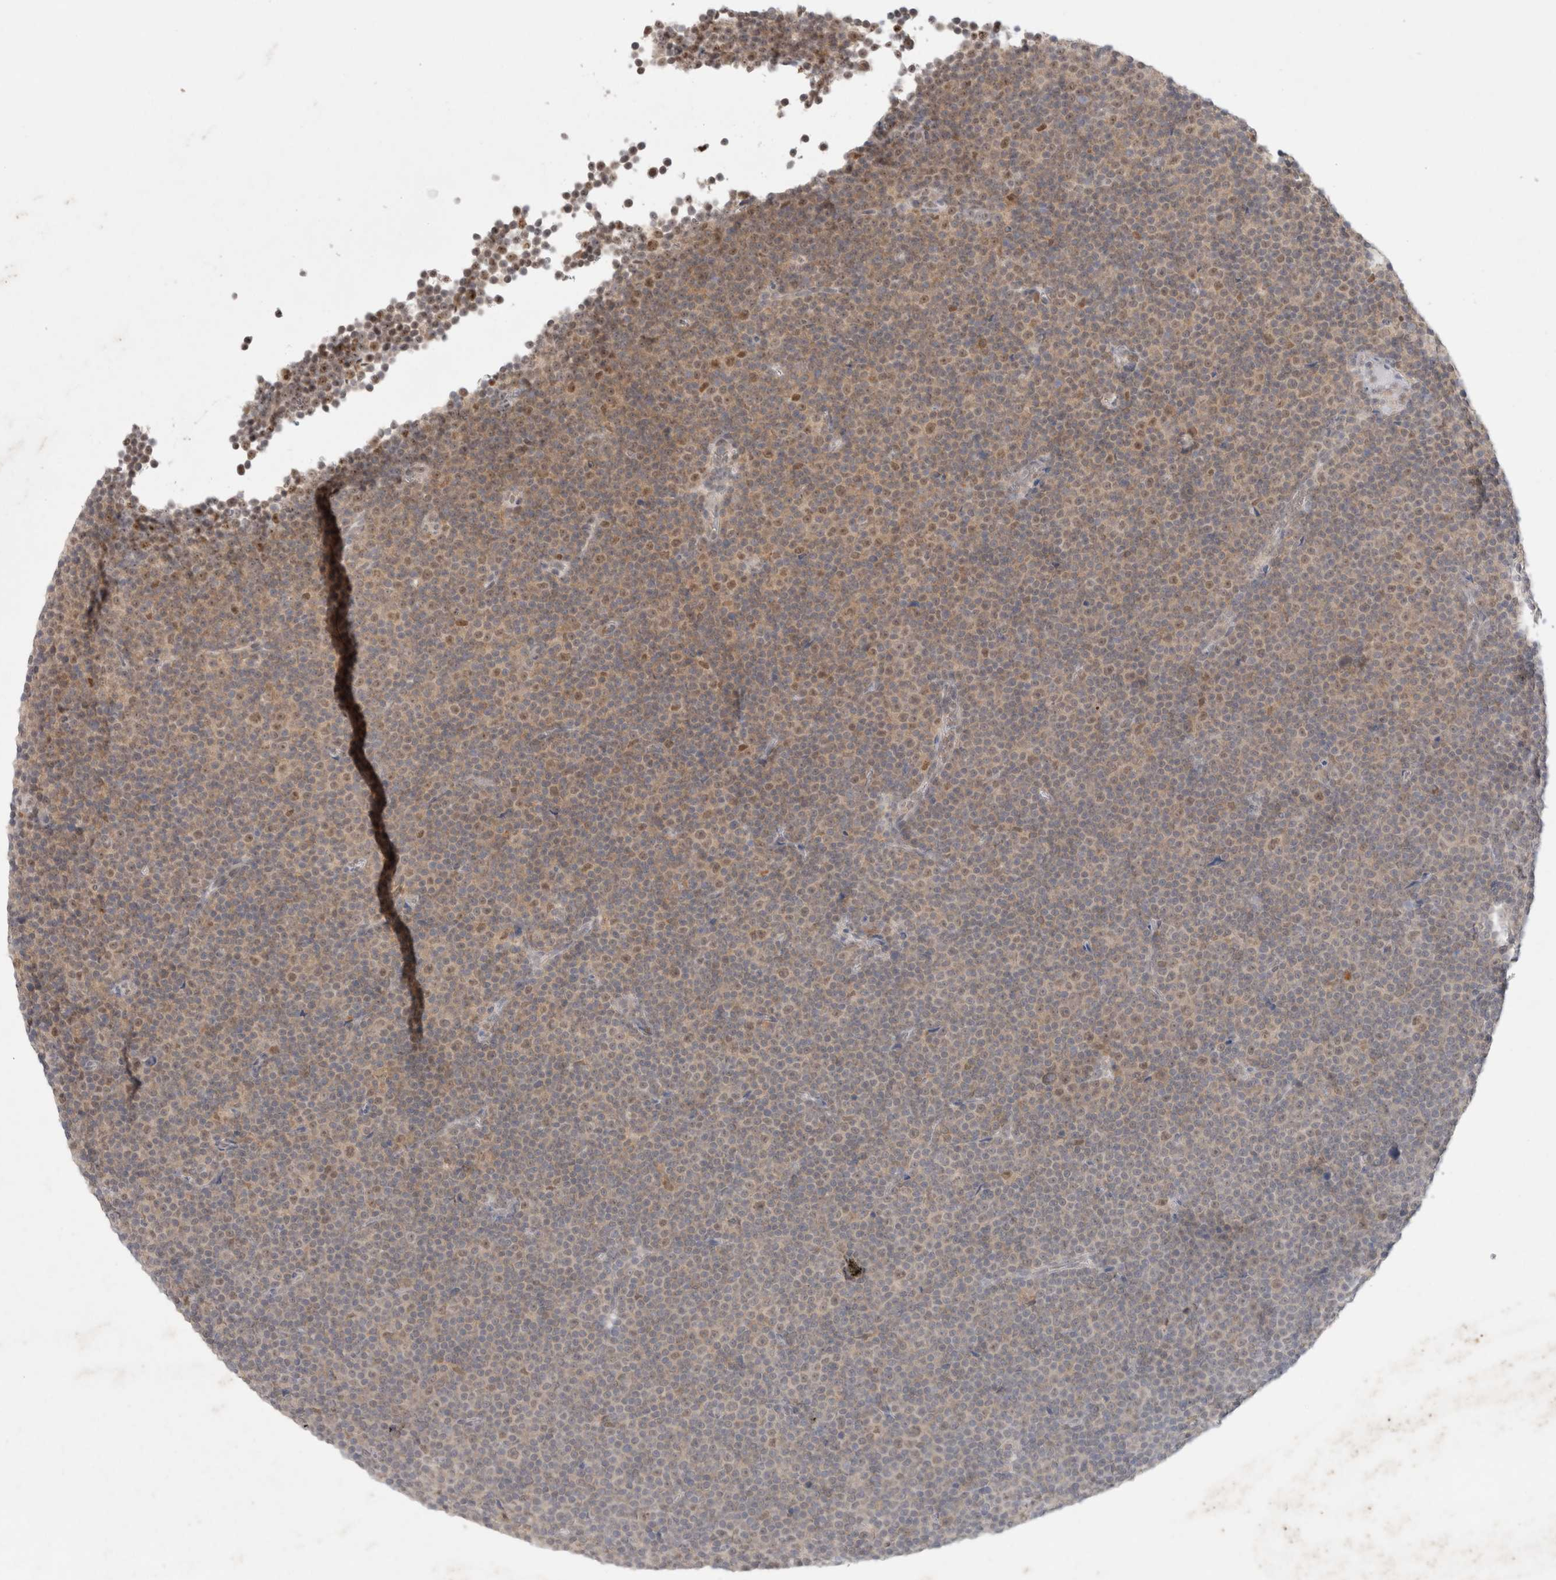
{"staining": {"intensity": "moderate", "quantity": "<25%", "location": "nuclear"}, "tissue": "lymphoma", "cell_type": "Tumor cells", "image_type": "cancer", "snomed": [{"axis": "morphology", "description": "Malignant lymphoma, non-Hodgkin's type, Low grade"}, {"axis": "topography", "description": "Lymph node"}], "caption": "IHC of malignant lymphoma, non-Hodgkin's type (low-grade) exhibits low levels of moderate nuclear positivity in about <25% of tumor cells.", "gene": "FBXO42", "patient": {"sex": "female", "age": 67}}